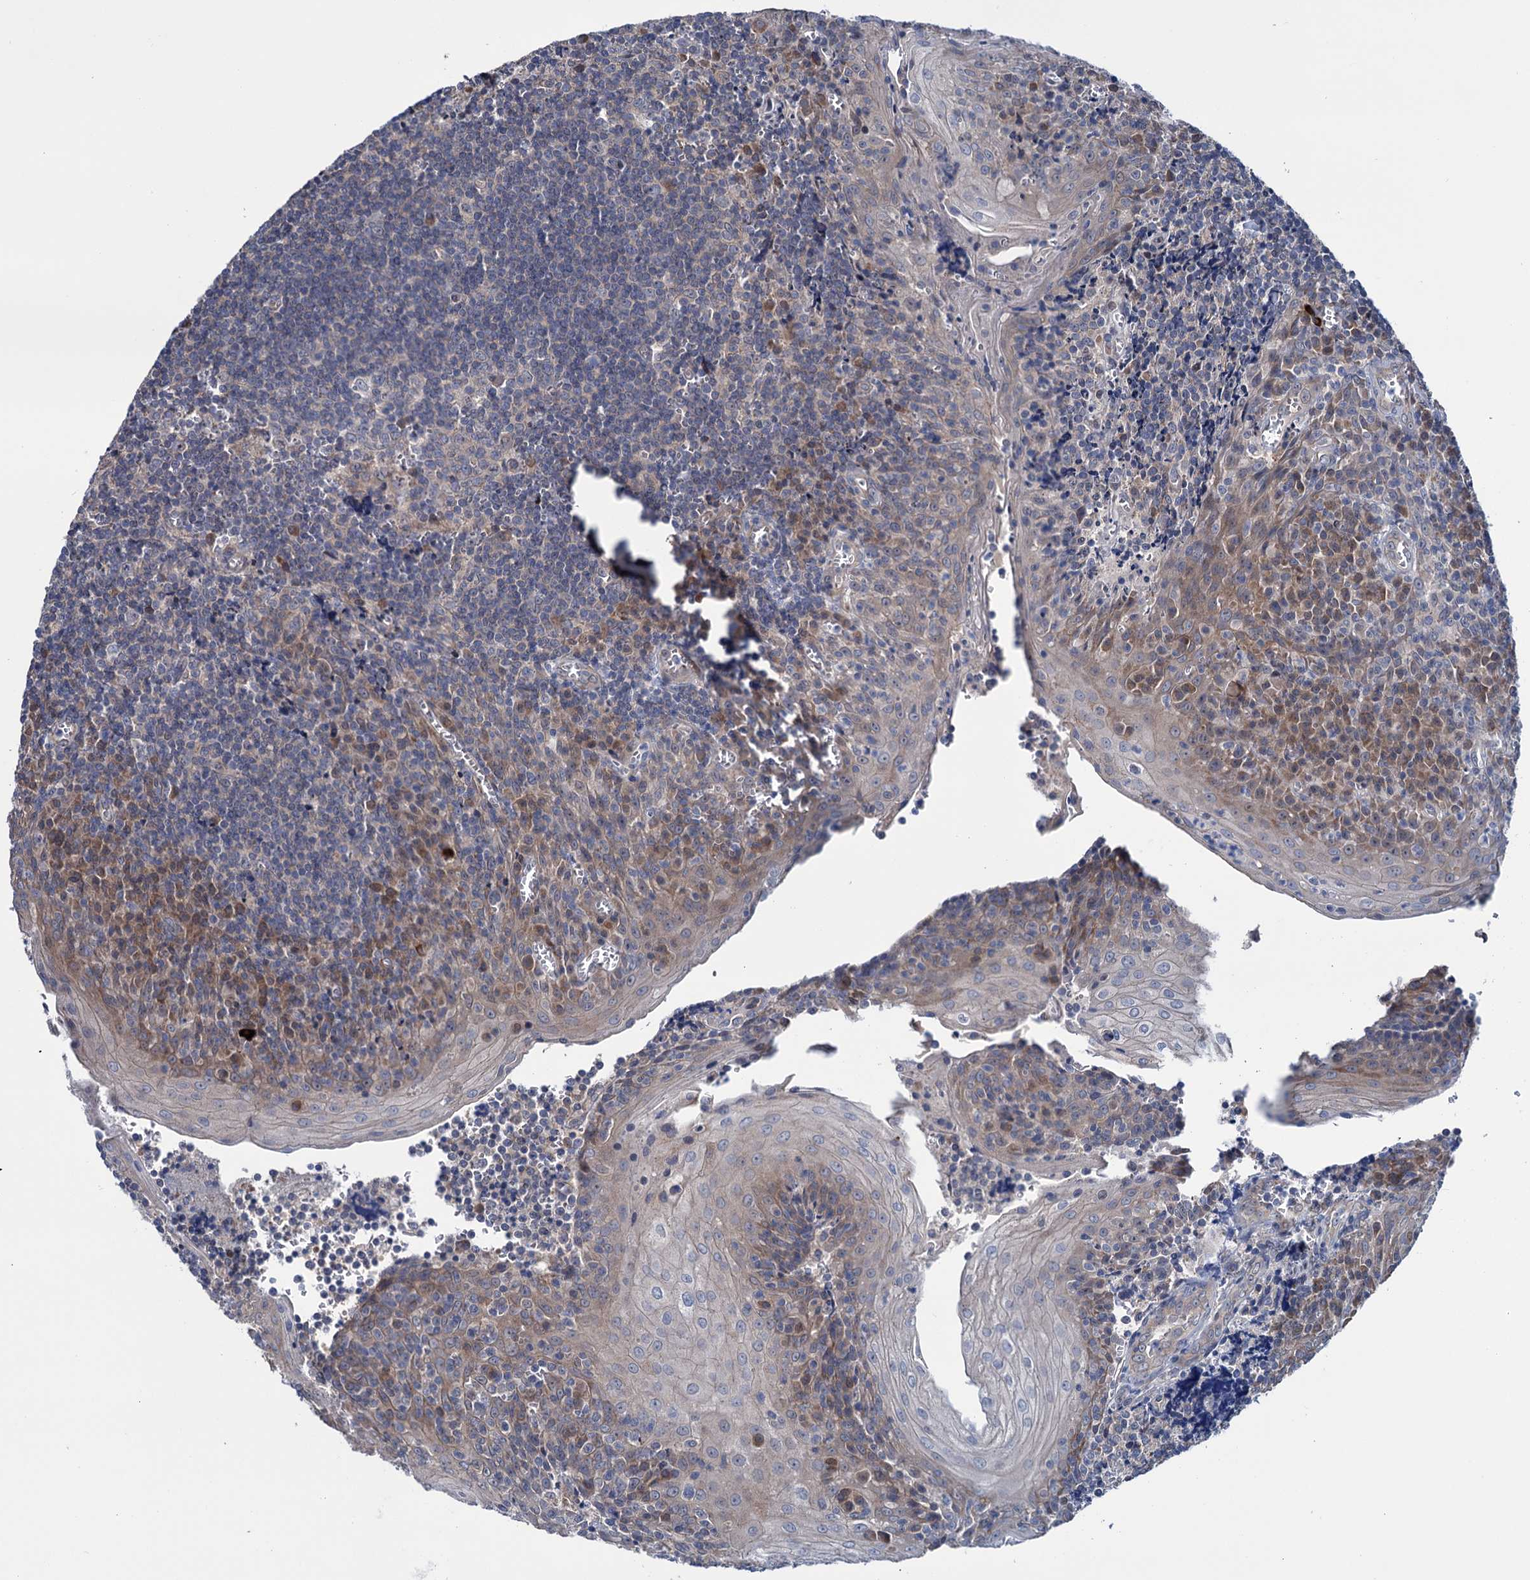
{"staining": {"intensity": "weak", "quantity": "<25%", "location": "cytoplasmic/membranous"}, "tissue": "tonsil", "cell_type": "Germinal center cells", "image_type": "normal", "snomed": [{"axis": "morphology", "description": "Normal tissue, NOS"}, {"axis": "topography", "description": "Tonsil"}], "caption": "DAB (3,3'-diaminobenzidine) immunohistochemical staining of unremarkable tonsil exhibits no significant staining in germinal center cells.", "gene": "EYA4", "patient": {"sex": "male", "age": 27}}